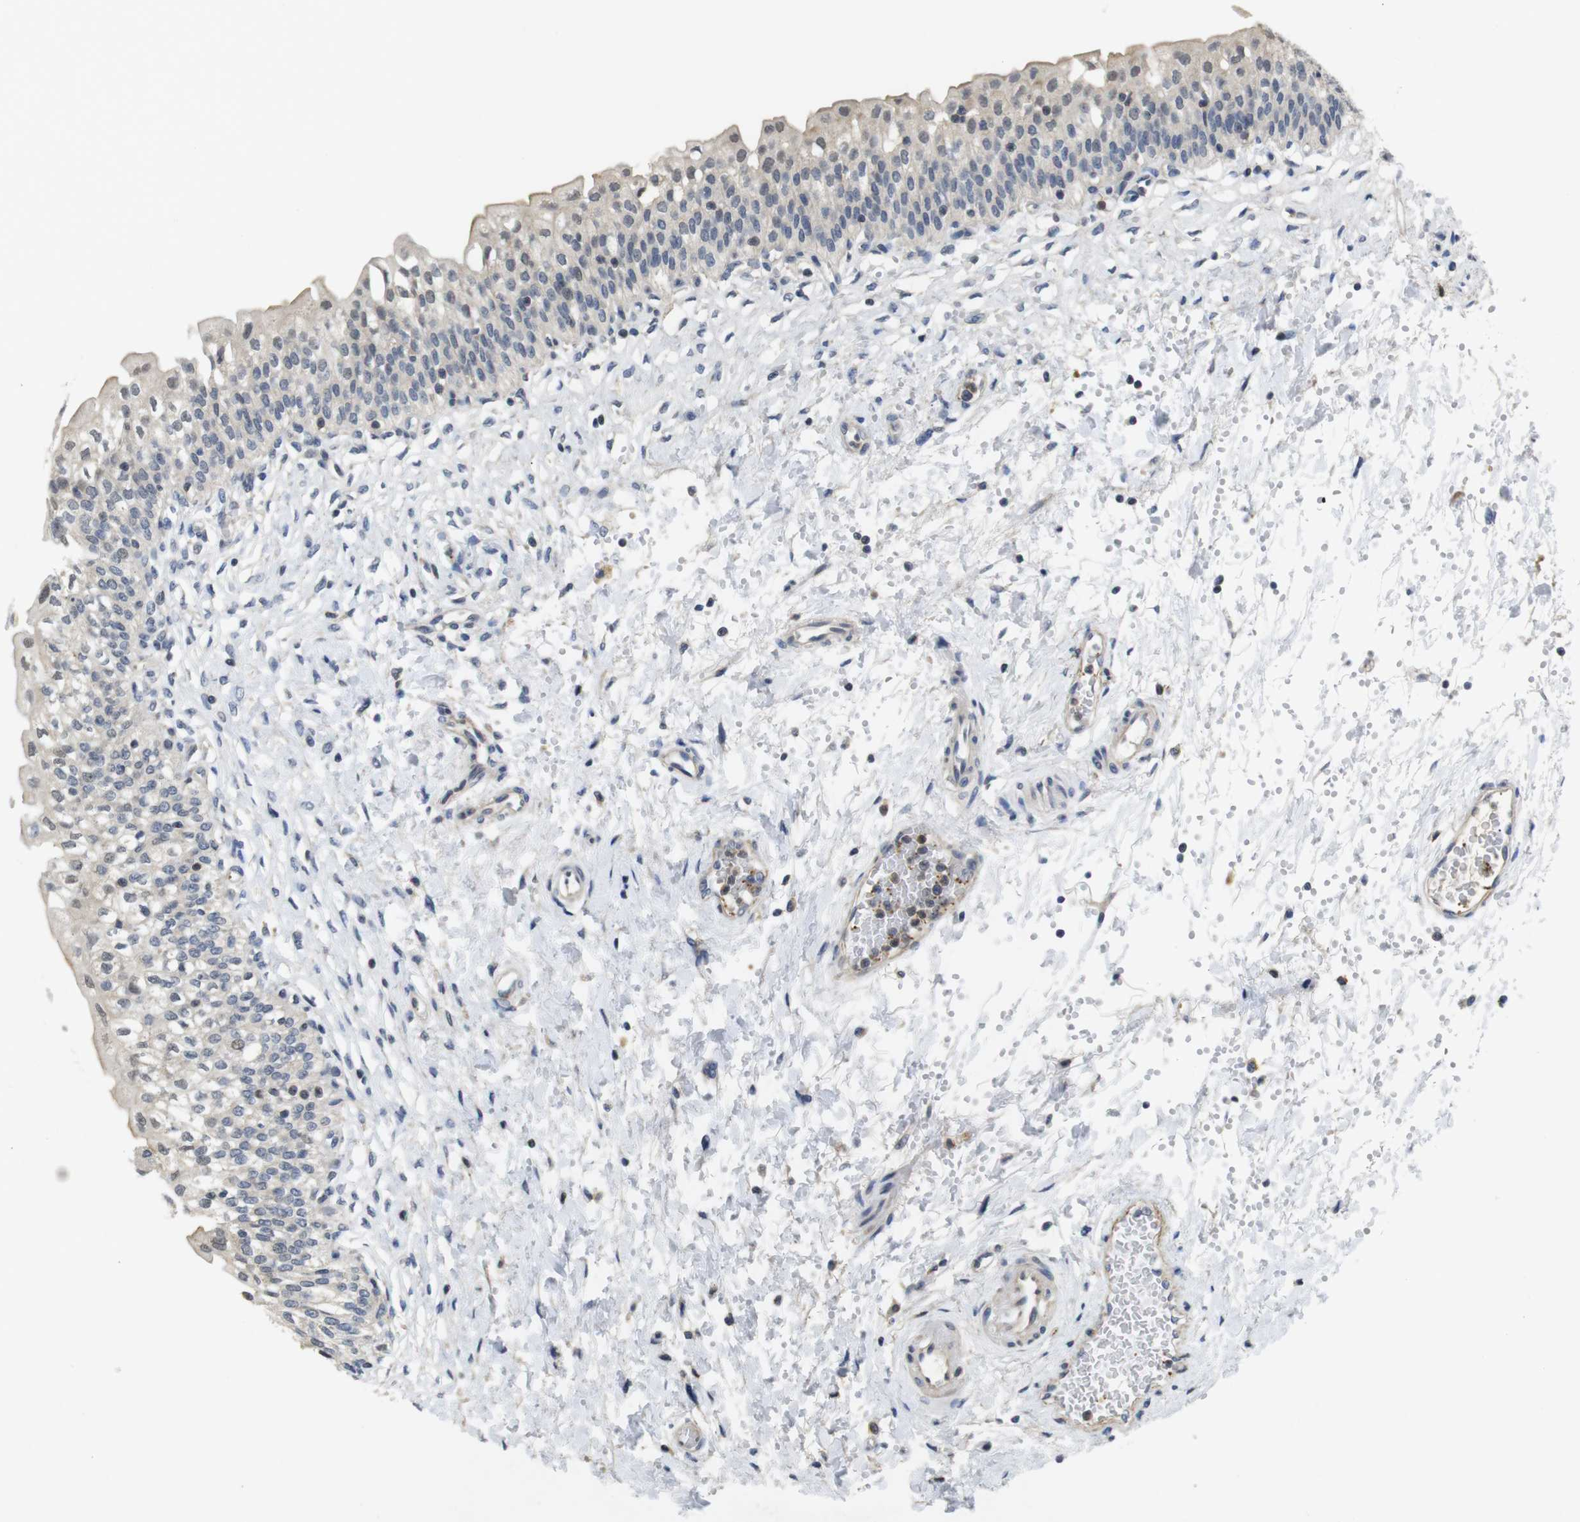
{"staining": {"intensity": "weak", "quantity": "<25%", "location": "cytoplasmic/membranous"}, "tissue": "urinary bladder", "cell_type": "Urothelial cells", "image_type": "normal", "snomed": [{"axis": "morphology", "description": "Normal tissue, NOS"}, {"axis": "topography", "description": "Urinary bladder"}], "caption": "Immunohistochemical staining of unremarkable urinary bladder exhibits no significant positivity in urothelial cells. The staining is performed using DAB brown chromogen with nuclei counter-stained in using hematoxylin.", "gene": "FNTA", "patient": {"sex": "male", "age": 55}}